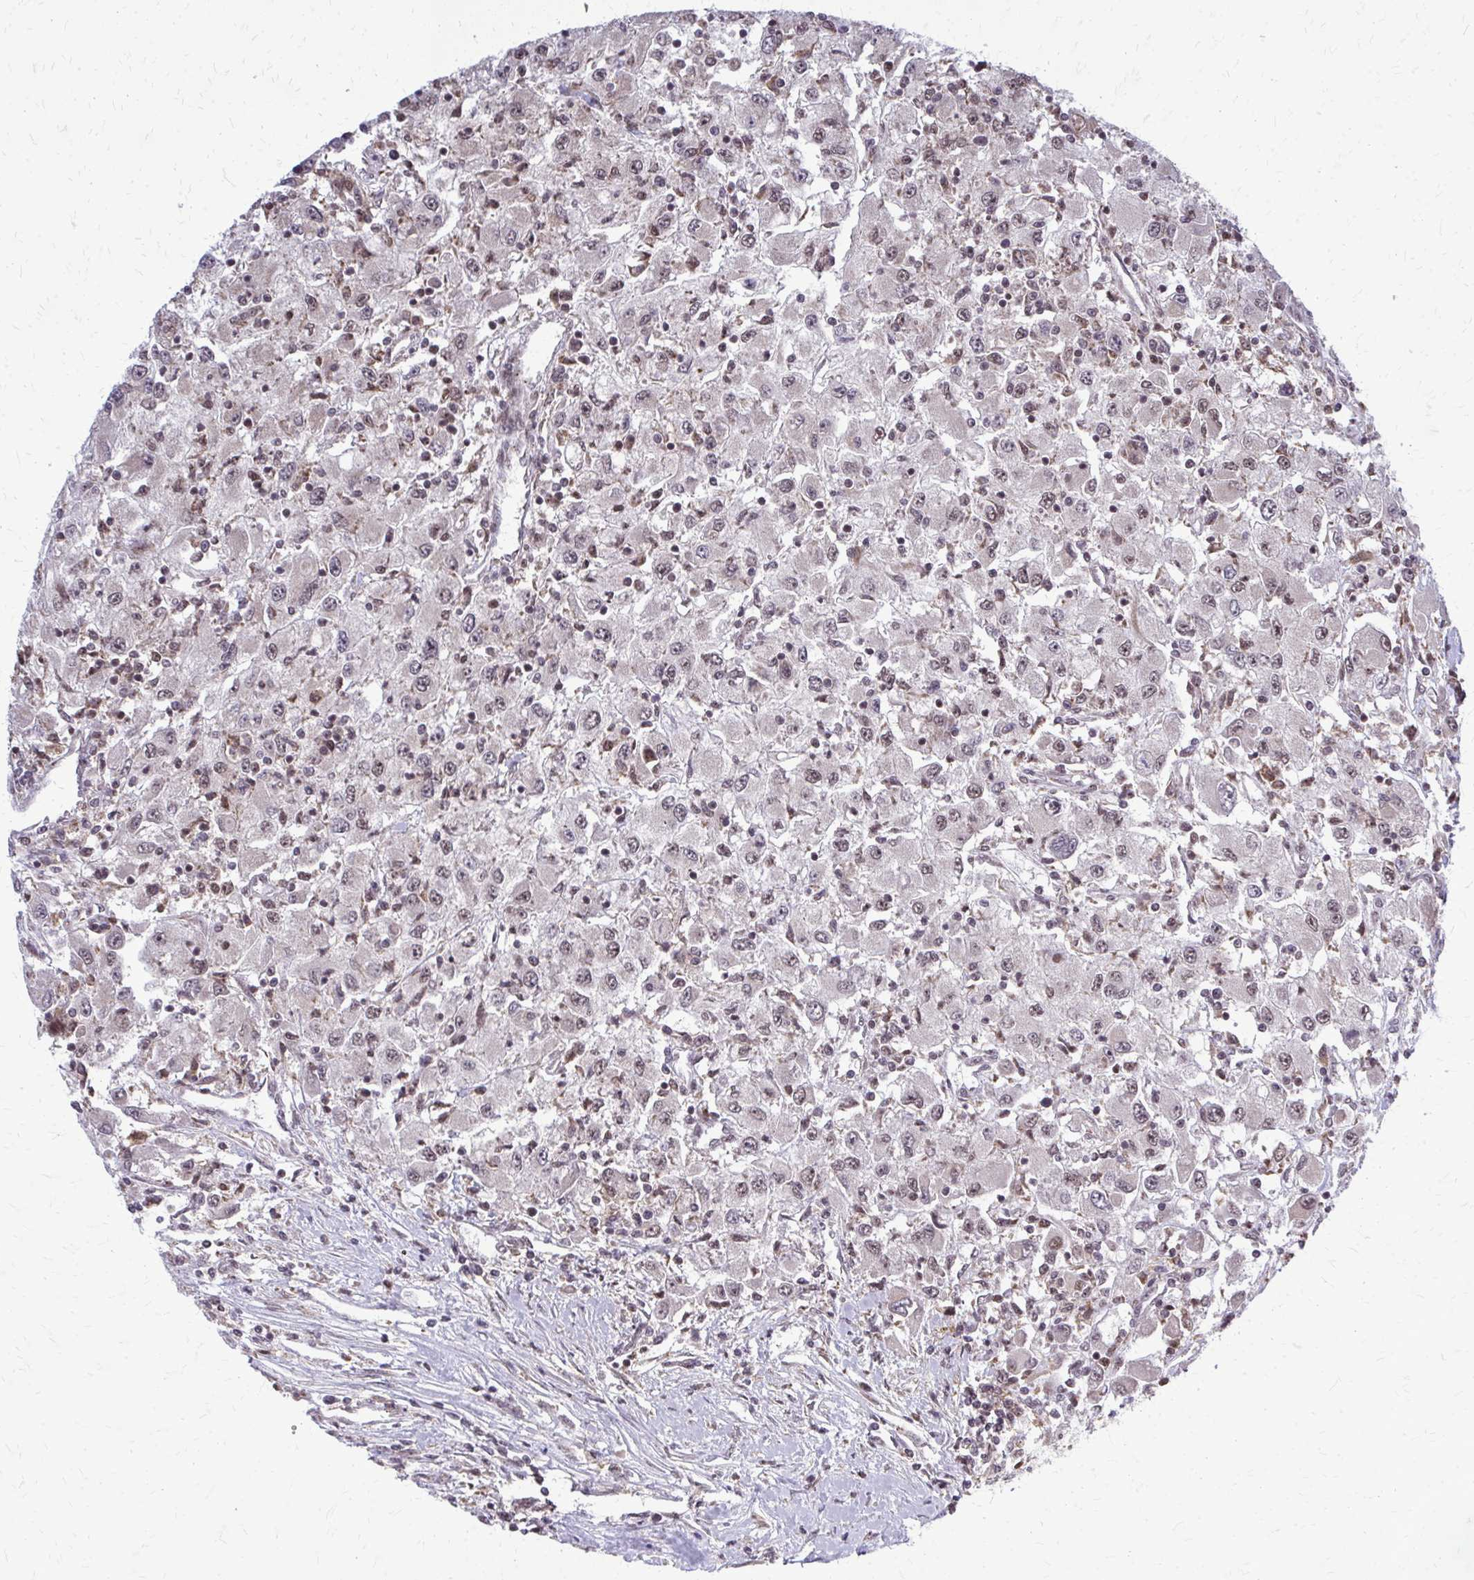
{"staining": {"intensity": "moderate", "quantity": "<25%", "location": "nuclear"}, "tissue": "renal cancer", "cell_type": "Tumor cells", "image_type": "cancer", "snomed": [{"axis": "morphology", "description": "Adenocarcinoma, NOS"}, {"axis": "topography", "description": "Kidney"}], "caption": "Protein staining shows moderate nuclear staining in about <25% of tumor cells in renal adenocarcinoma.", "gene": "HDAC3", "patient": {"sex": "female", "age": 67}}